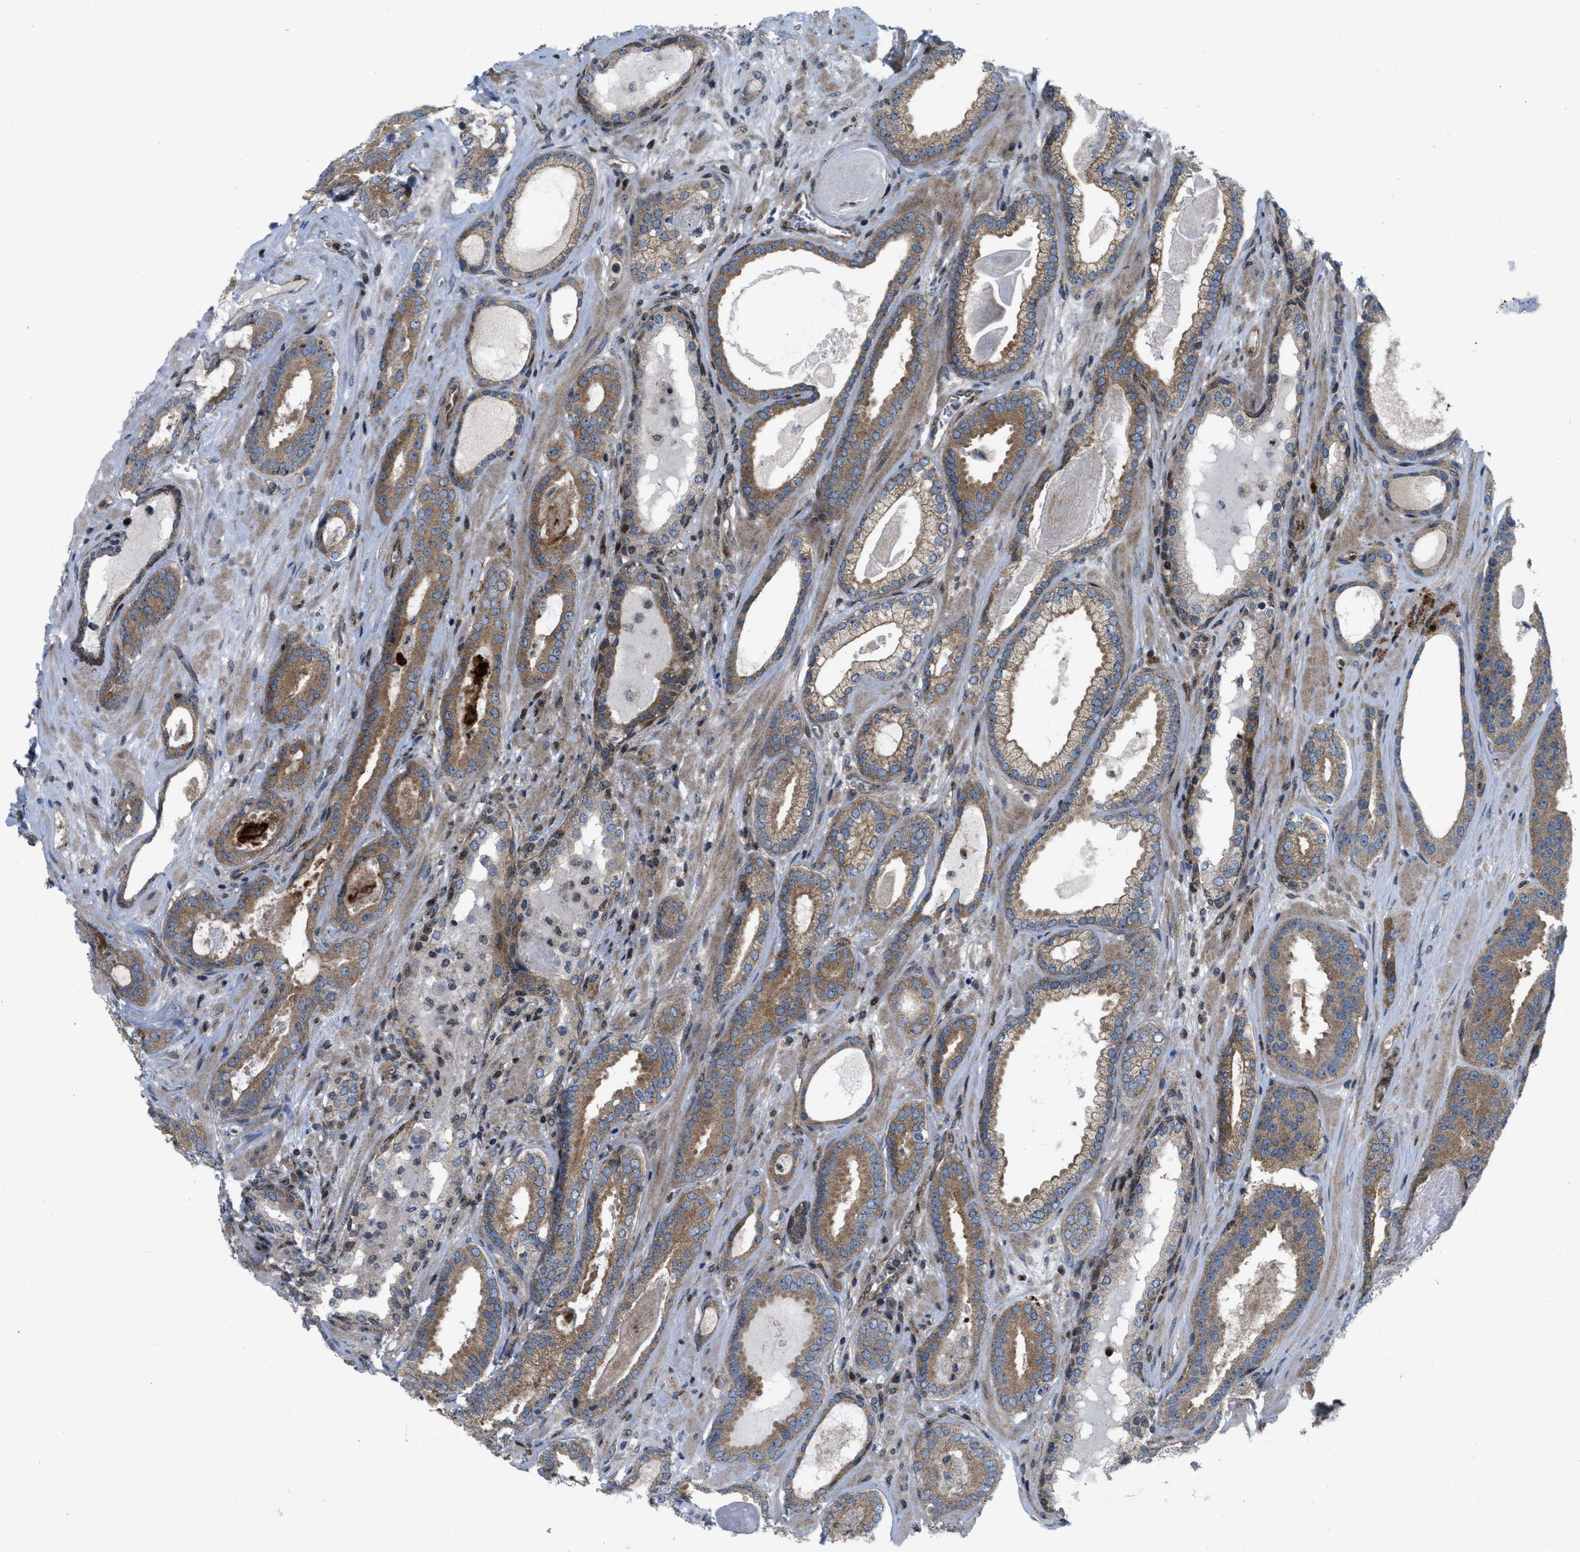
{"staining": {"intensity": "moderate", "quantity": ">75%", "location": "cytoplasmic/membranous"}, "tissue": "prostate cancer", "cell_type": "Tumor cells", "image_type": "cancer", "snomed": [{"axis": "morphology", "description": "Adenocarcinoma, High grade"}, {"axis": "topography", "description": "Prostate"}], "caption": "IHC micrograph of human prostate cancer stained for a protein (brown), which exhibits medium levels of moderate cytoplasmic/membranous expression in approximately >75% of tumor cells.", "gene": "PPP2CB", "patient": {"sex": "male", "age": 60}}